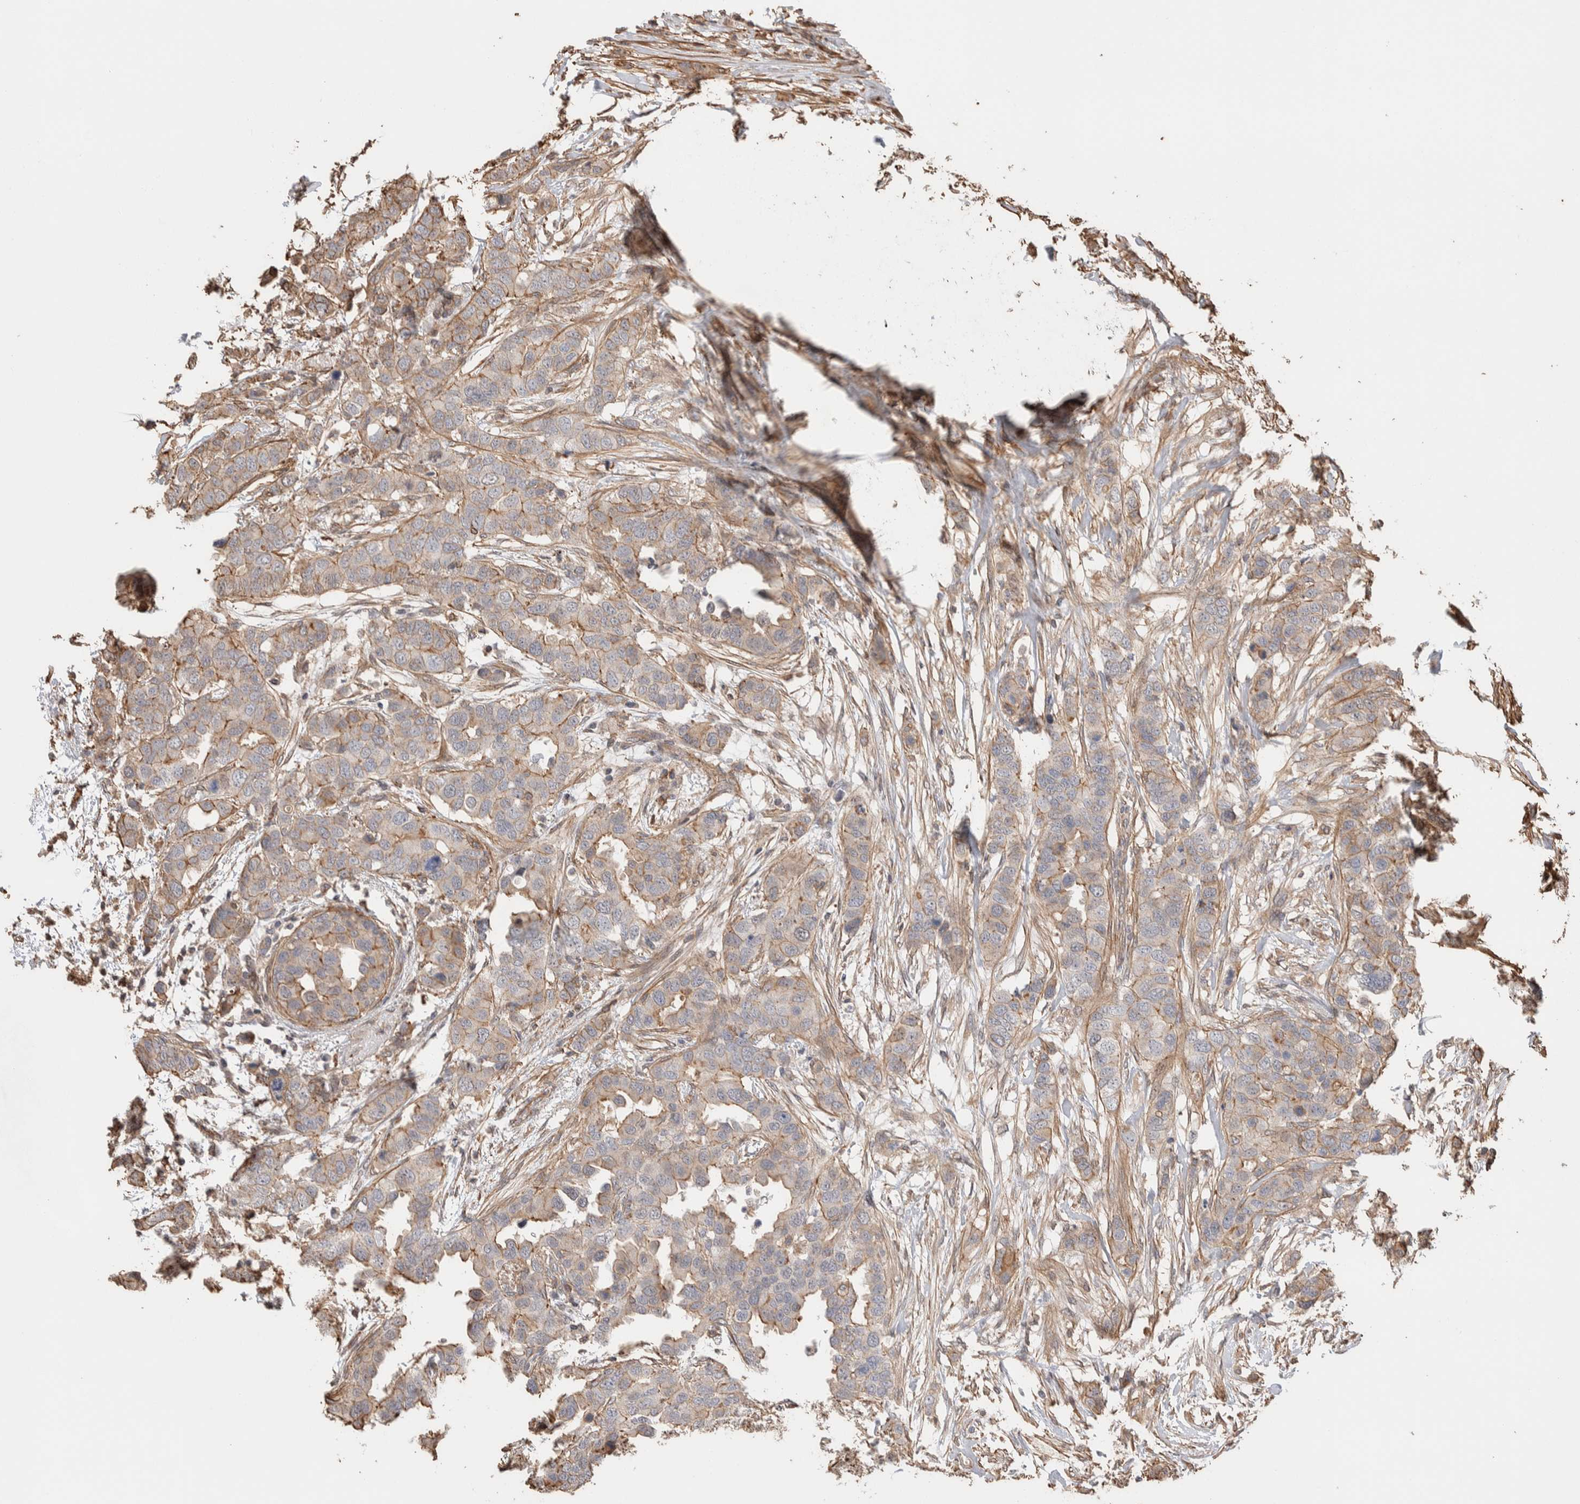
{"staining": {"intensity": "weak", "quantity": ">75%", "location": "cytoplasmic/membranous"}, "tissue": "breast cancer", "cell_type": "Tumor cells", "image_type": "cancer", "snomed": [{"axis": "morphology", "description": "Duct carcinoma"}, {"axis": "topography", "description": "Breast"}], "caption": "A low amount of weak cytoplasmic/membranous expression is identified in approximately >75% of tumor cells in breast cancer tissue. (Stains: DAB in brown, nuclei in blue, Microscopy: brightfield microscopy at high magnification).", "gene": "ZNF704", "patient": {"sex": "female", "age": 50}}